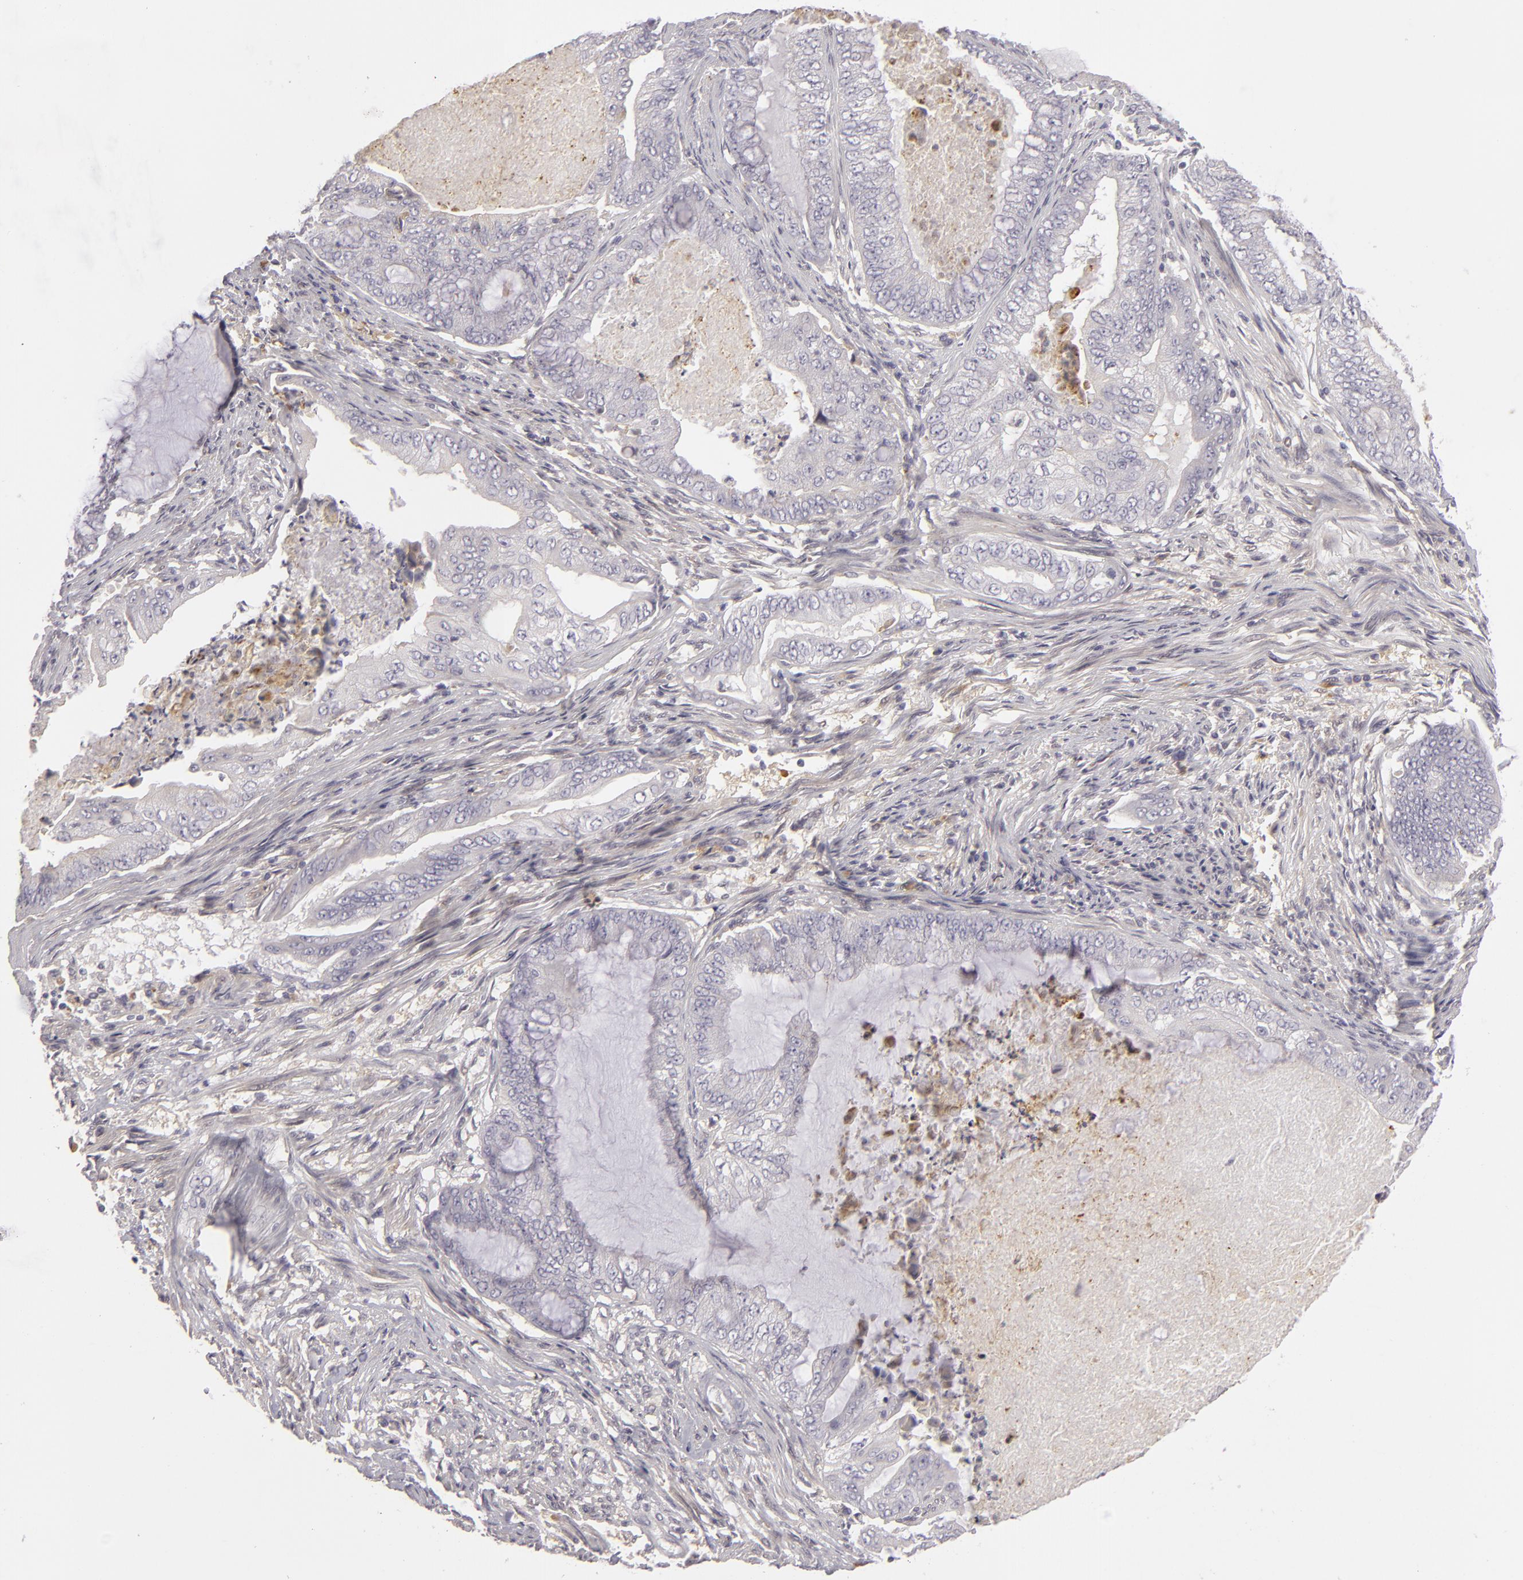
{"staining": {"intensity": "negative", "quantity": "none", "location": "none"}, "tissue": "endometrial cancer", "cell_type": "Tumor cells", "image_type": "cancer", "snomed": [{"axis": "morphology", "description": "Adenocarcinoma, NOS"}, {"axis": "topography", "description": "Endometrium"}], "caption": "Tumor cells are negative for protein expression in human endometrial adenocarcinoma.", "gene": "EFS", "patient": {"sex": "female", "age": 63}}